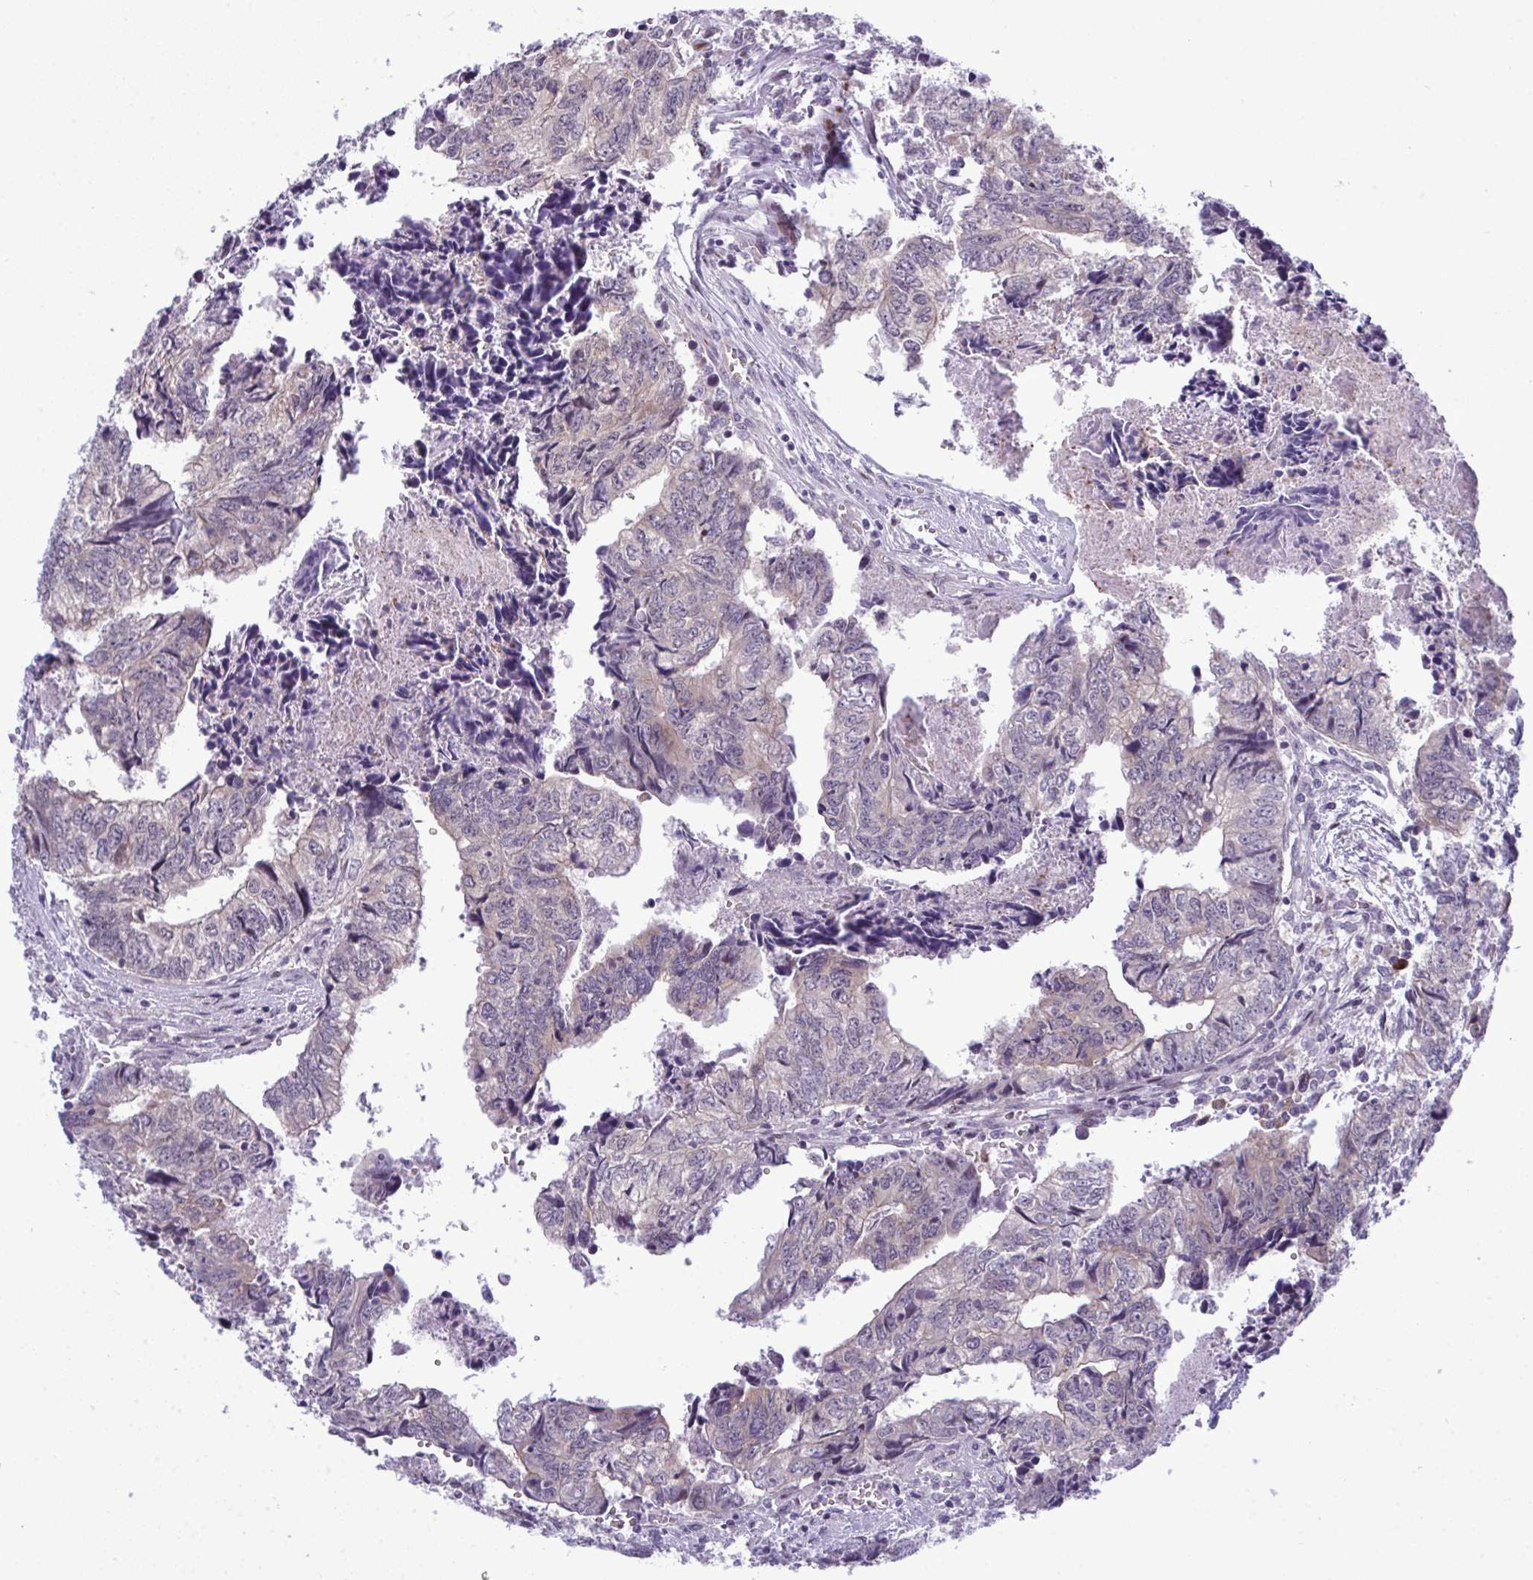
{"staining": {"intensity": "negative", "quantity": "none", "location": "none"}, "tissue": "colorectal cancer", "cell_type": "Tumor cells", "image_type": "cancer", "snomed": [{"axis": "morphology", "description": "Adenocarcinoma, NOS"}, {"axis": "topography", "description": "Colon"}], "caption": "IHC histopathology image of neoplastic tissue: human colorectal adenocarcinoma stained with DAB displays no significant protein expression in tumor cells. (Immunohistochemistry, brightfield microscopy, high magnification).", "gene": "TAB1", "patient": {"sex": "male", "age": 86}}